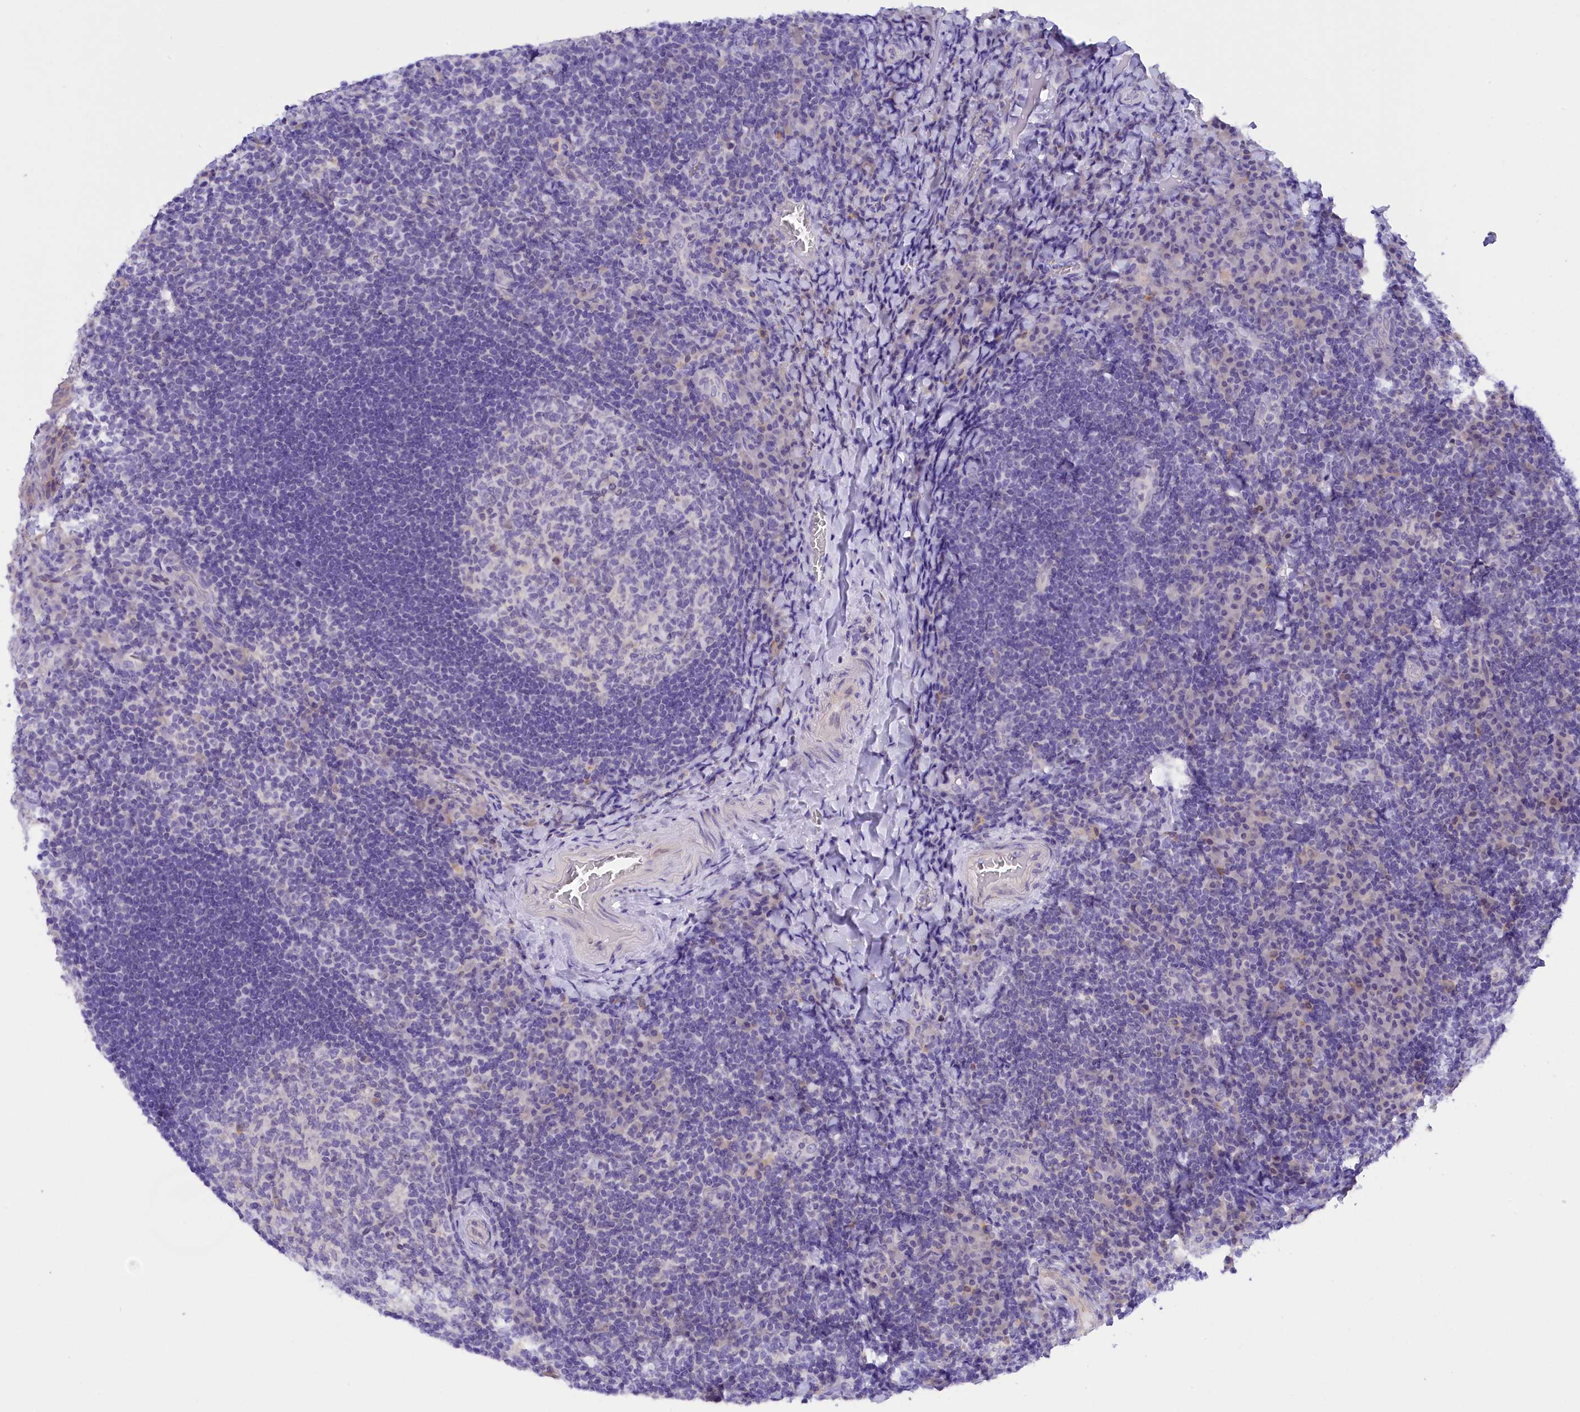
{"staining": {"intensity": "negative", "quantity": "none", "location": "none"}, "tissue": "tonsil", "cell_type": "Germinal center cells", "image_type": "normal", "snomed": [{"axis": "morphology", "description": "Normal tissue, NOS"}, {"axis": "topography", "description": "Tonsil"}], "caption": "IHC micrograph of unremarkable tonsil: human tonsil stained with DAB (3,3'-diaminobenzidine) demonstrates no significant protein staining in germinal center cells.", "gene": "COL6A5", "patient": {"sex": "male", "age": 17}}